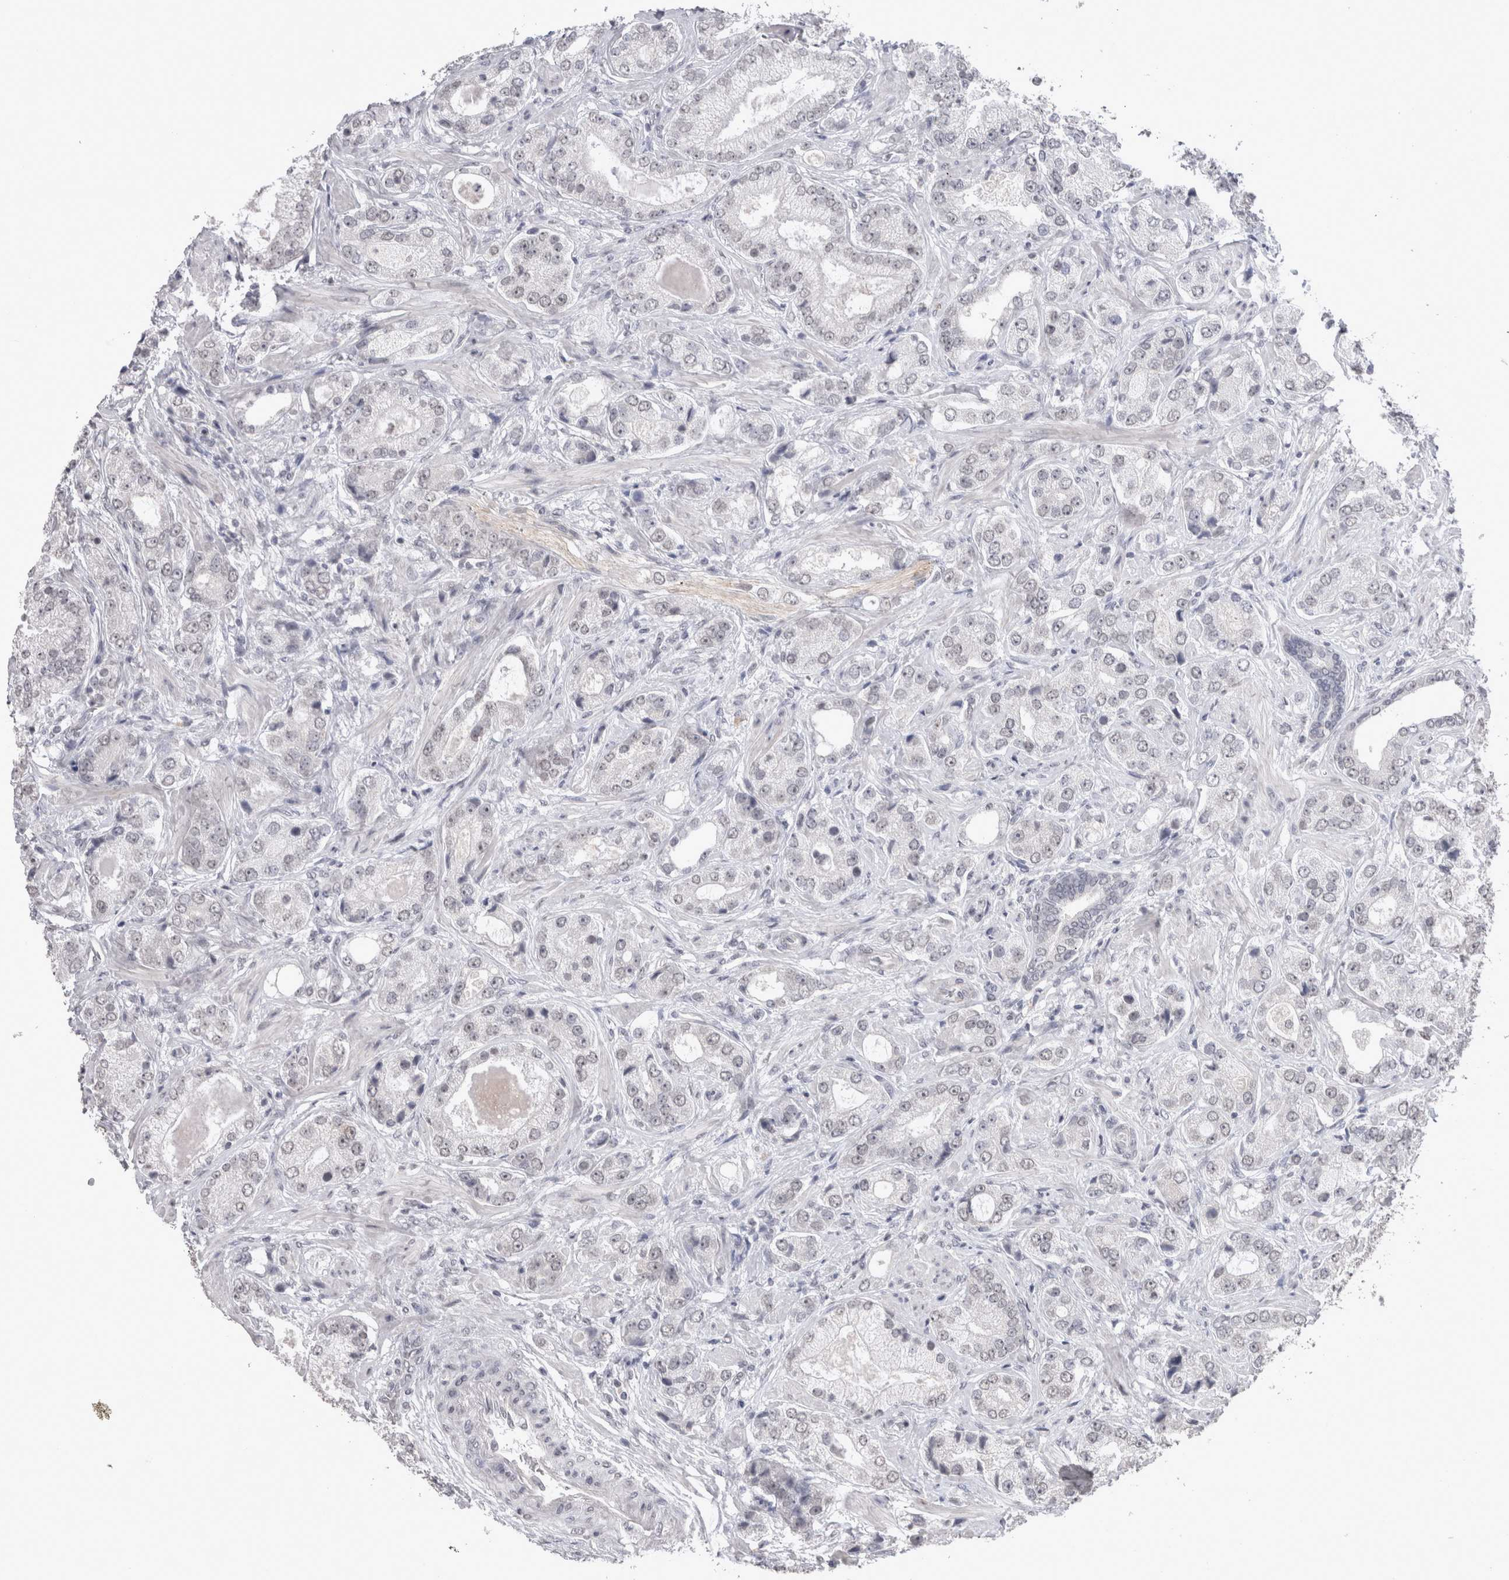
{"staining": {"intensity": "weak", "quantity": "<25%", "location": "nuclear"}, "tissue": "prostate cancer", "cell_type": "Tumor cells", "image_type": "cancer", "snomed": [{"axis": "morphology", "description": "Normal tissue, NOS"}, {"axis": "morphology", "description": "Adenocarcinoma, High grade"}, {"axis": "topography", "description": "Prostate"}, {"axis": "topography", "description": "Peripheral nerve tissue"}], "caption": "Micrograph shows no protein expression in tumor cells of prostate high-grade adenocarcinoma tissue. The staining is performed using DAB (3,3'-diaminobenzidine) brown chromogen with nuclei counter-stained in using hematoxylin.", "gene": "DDX4", "patient": {"sex": "male", "age": 59}}